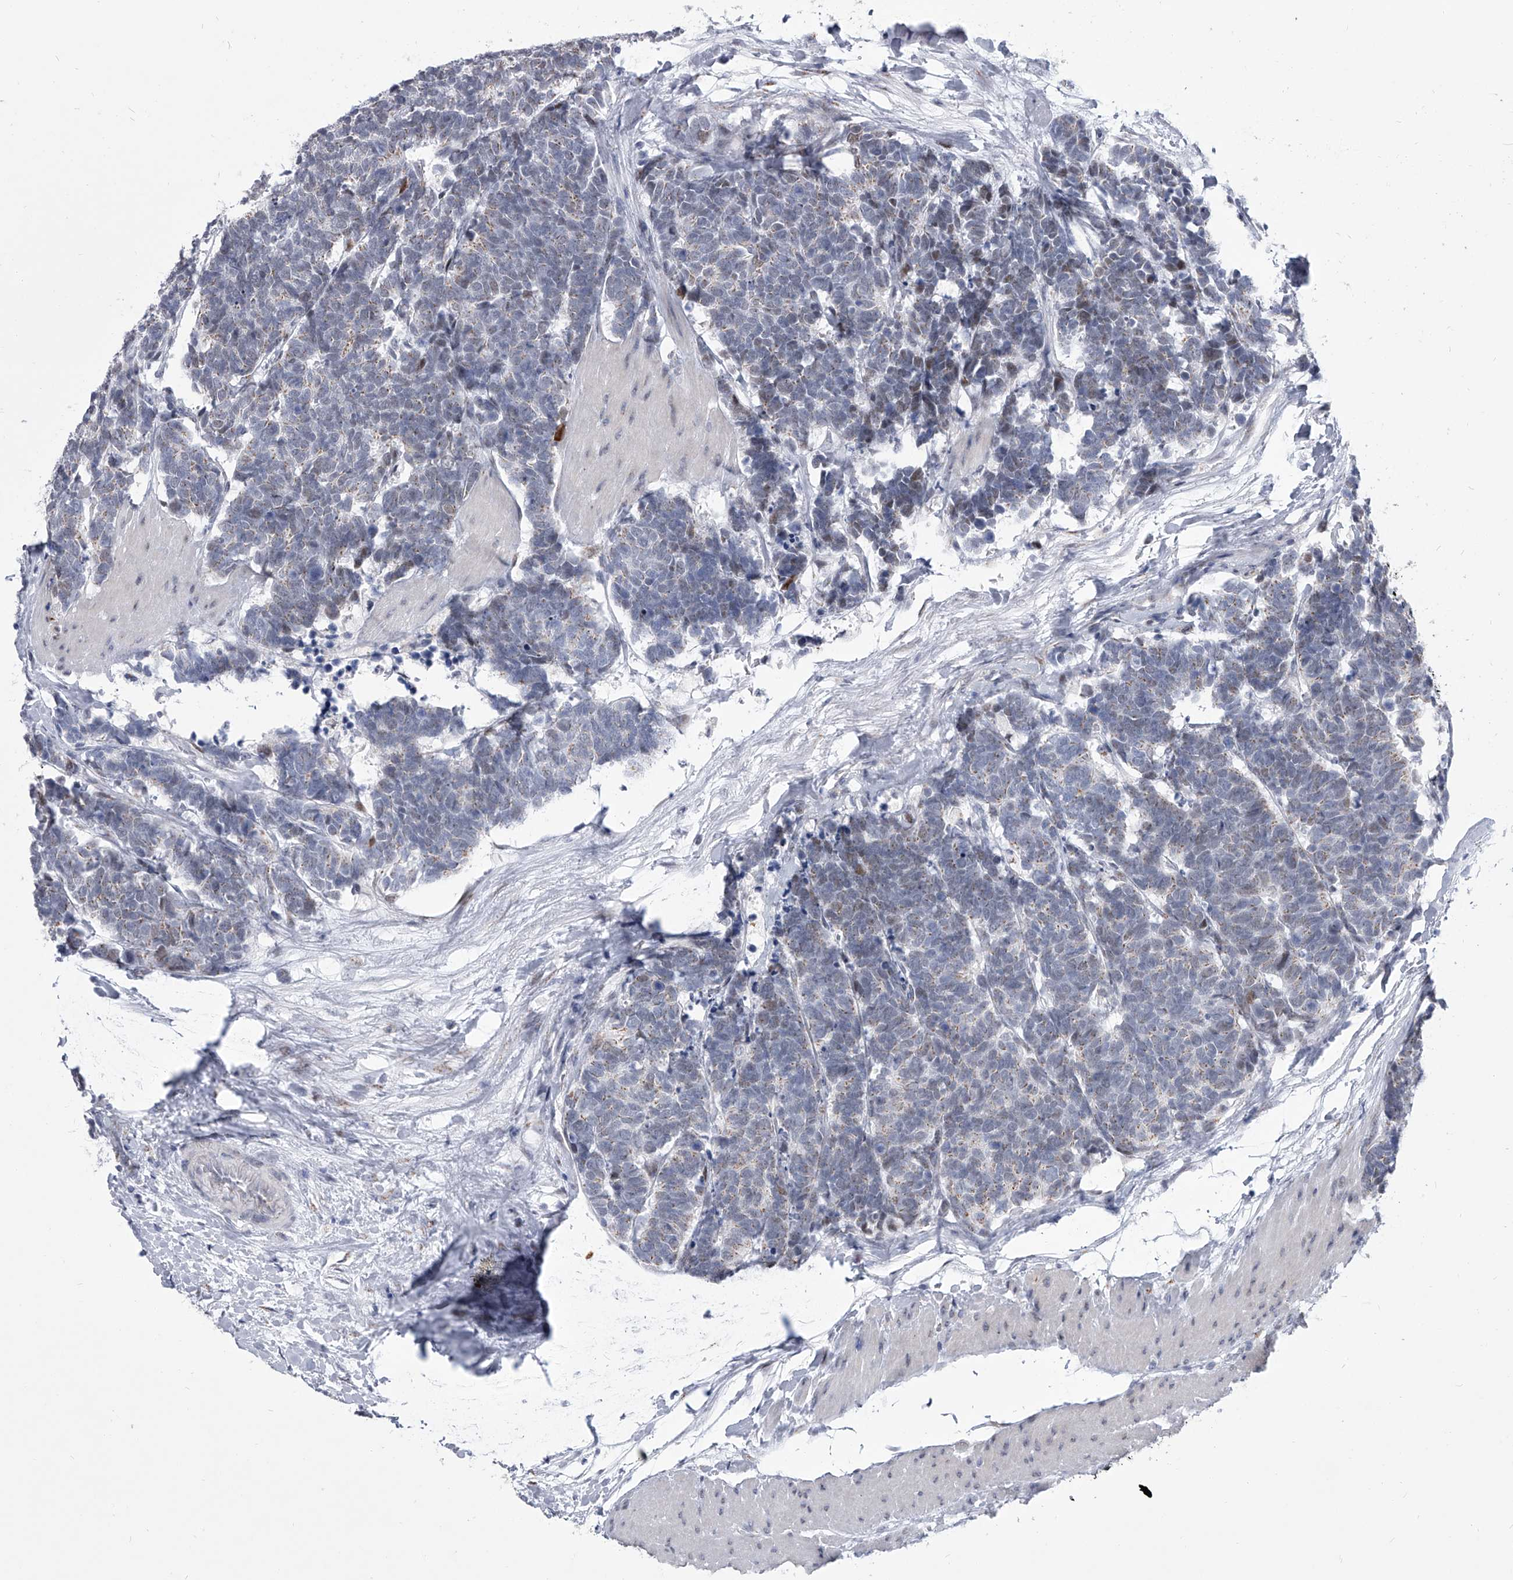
{"staining": {"intensity": "weak", "quantity": "<25%", "location": "cytoplasmic/membranous"}, "tissue": "carcinoid", "cell_type": "Tumor cells", "image_type": "cancer", "snomed": [{"axis": "morphology", "description": "Carcinoma, NOS"}, {"axis": "morphology", "description": "Carcinoid, malignant, NOS"}, {"axis": "topography", "description": "Urinary bladder"}], "caption": "An image of carcinoma stained for a protein demonstrates no brown staining in tumor cells.", "gene": "EVA1C", "patient": {"sex": "male", "age": 57}}